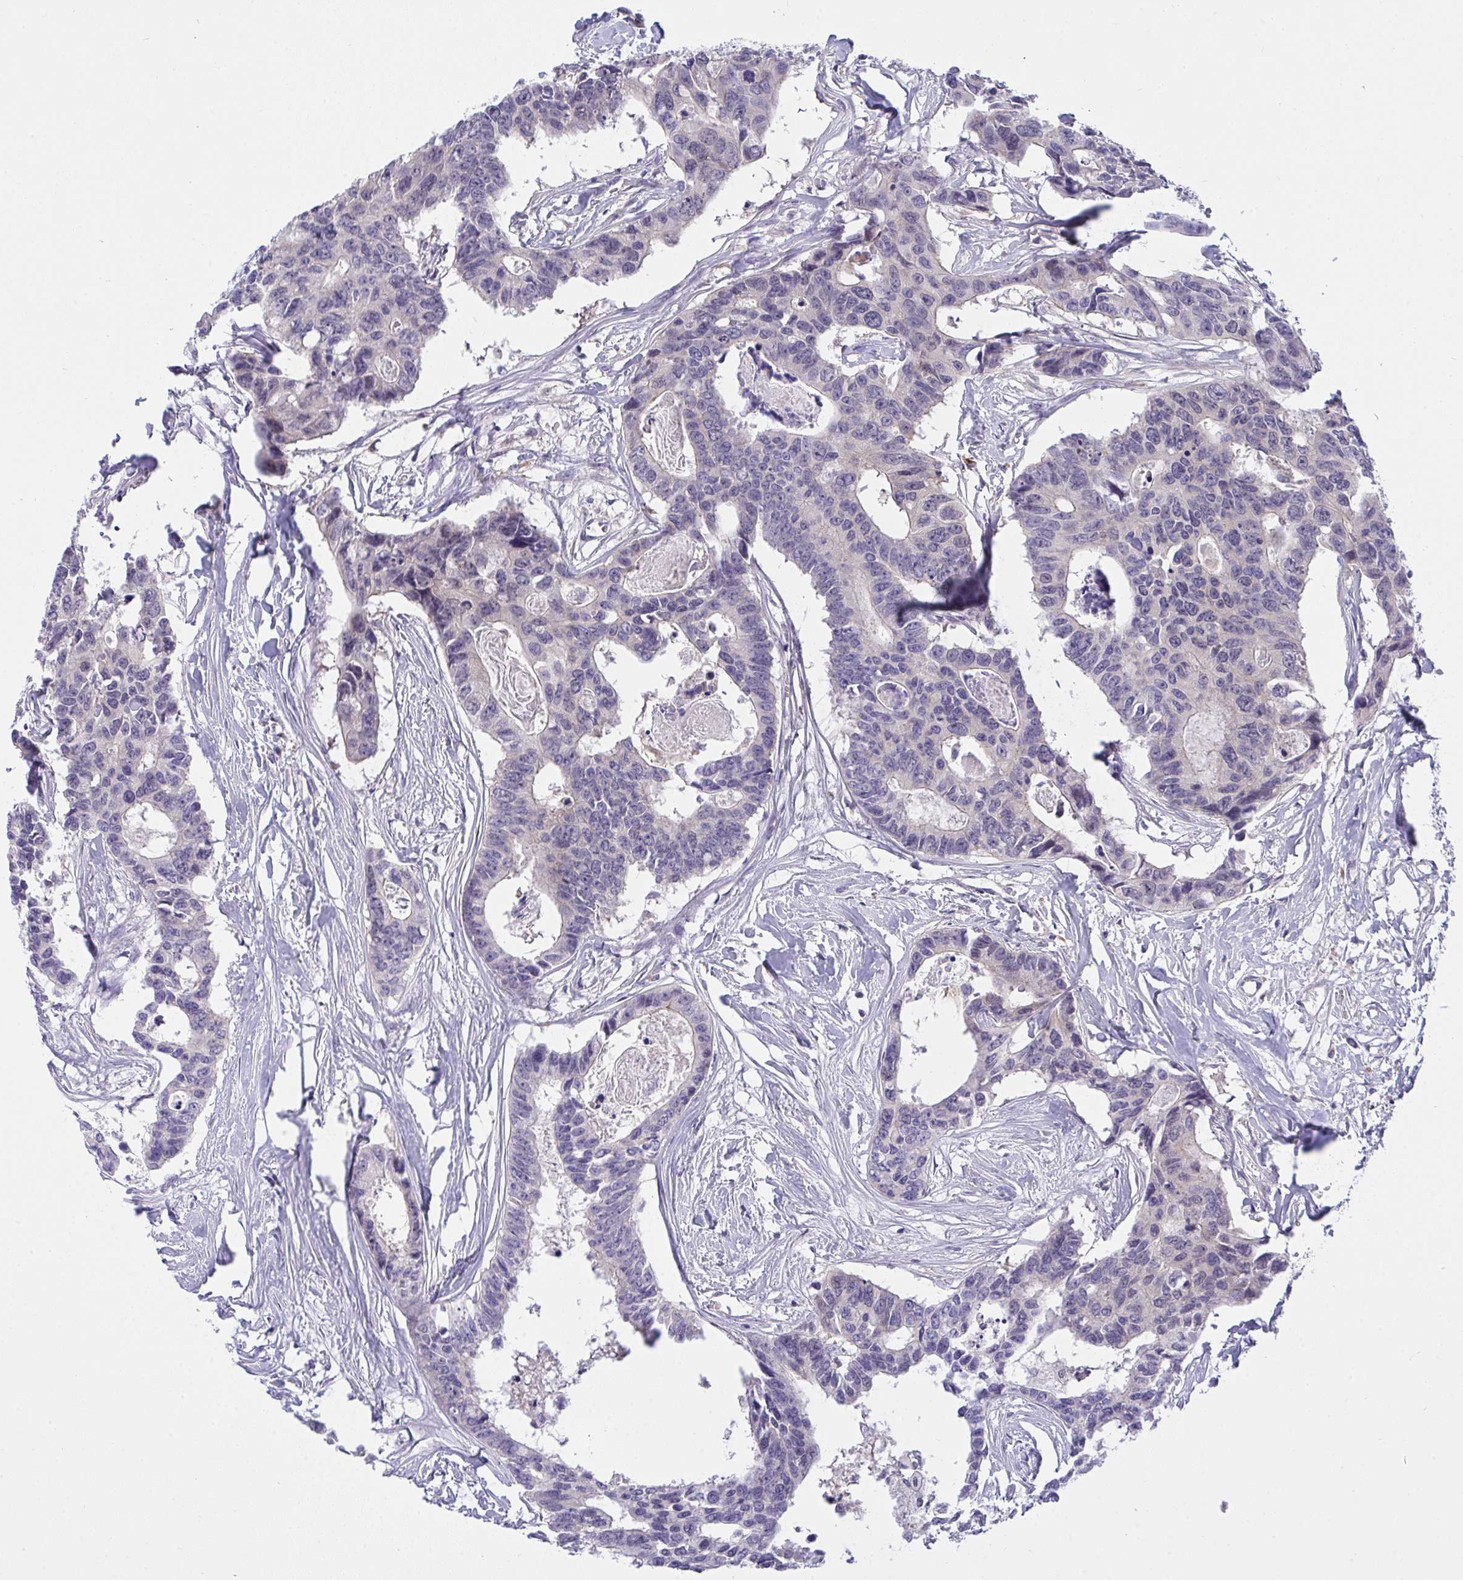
{"staining": {"intensity": "weak", "quantity": "<25%", "location": "nuclear"}, "tissue": "colorectal cancer", "cell_type": "Tumor cells", "image_type": "cancer", "snomed": [{"axis": "morphology", "description": "Adenocarcinoma, NOS"}, {"axis": "topography", "description": "Rectum"}], "caption": "A photomicrograph of colorectal cancer (adenocarcinoma) stained for a protein exhibits no brown staining in tumor cells.", "gene": "HOXD12", "patient": {"sex": "male", "age": 57}}